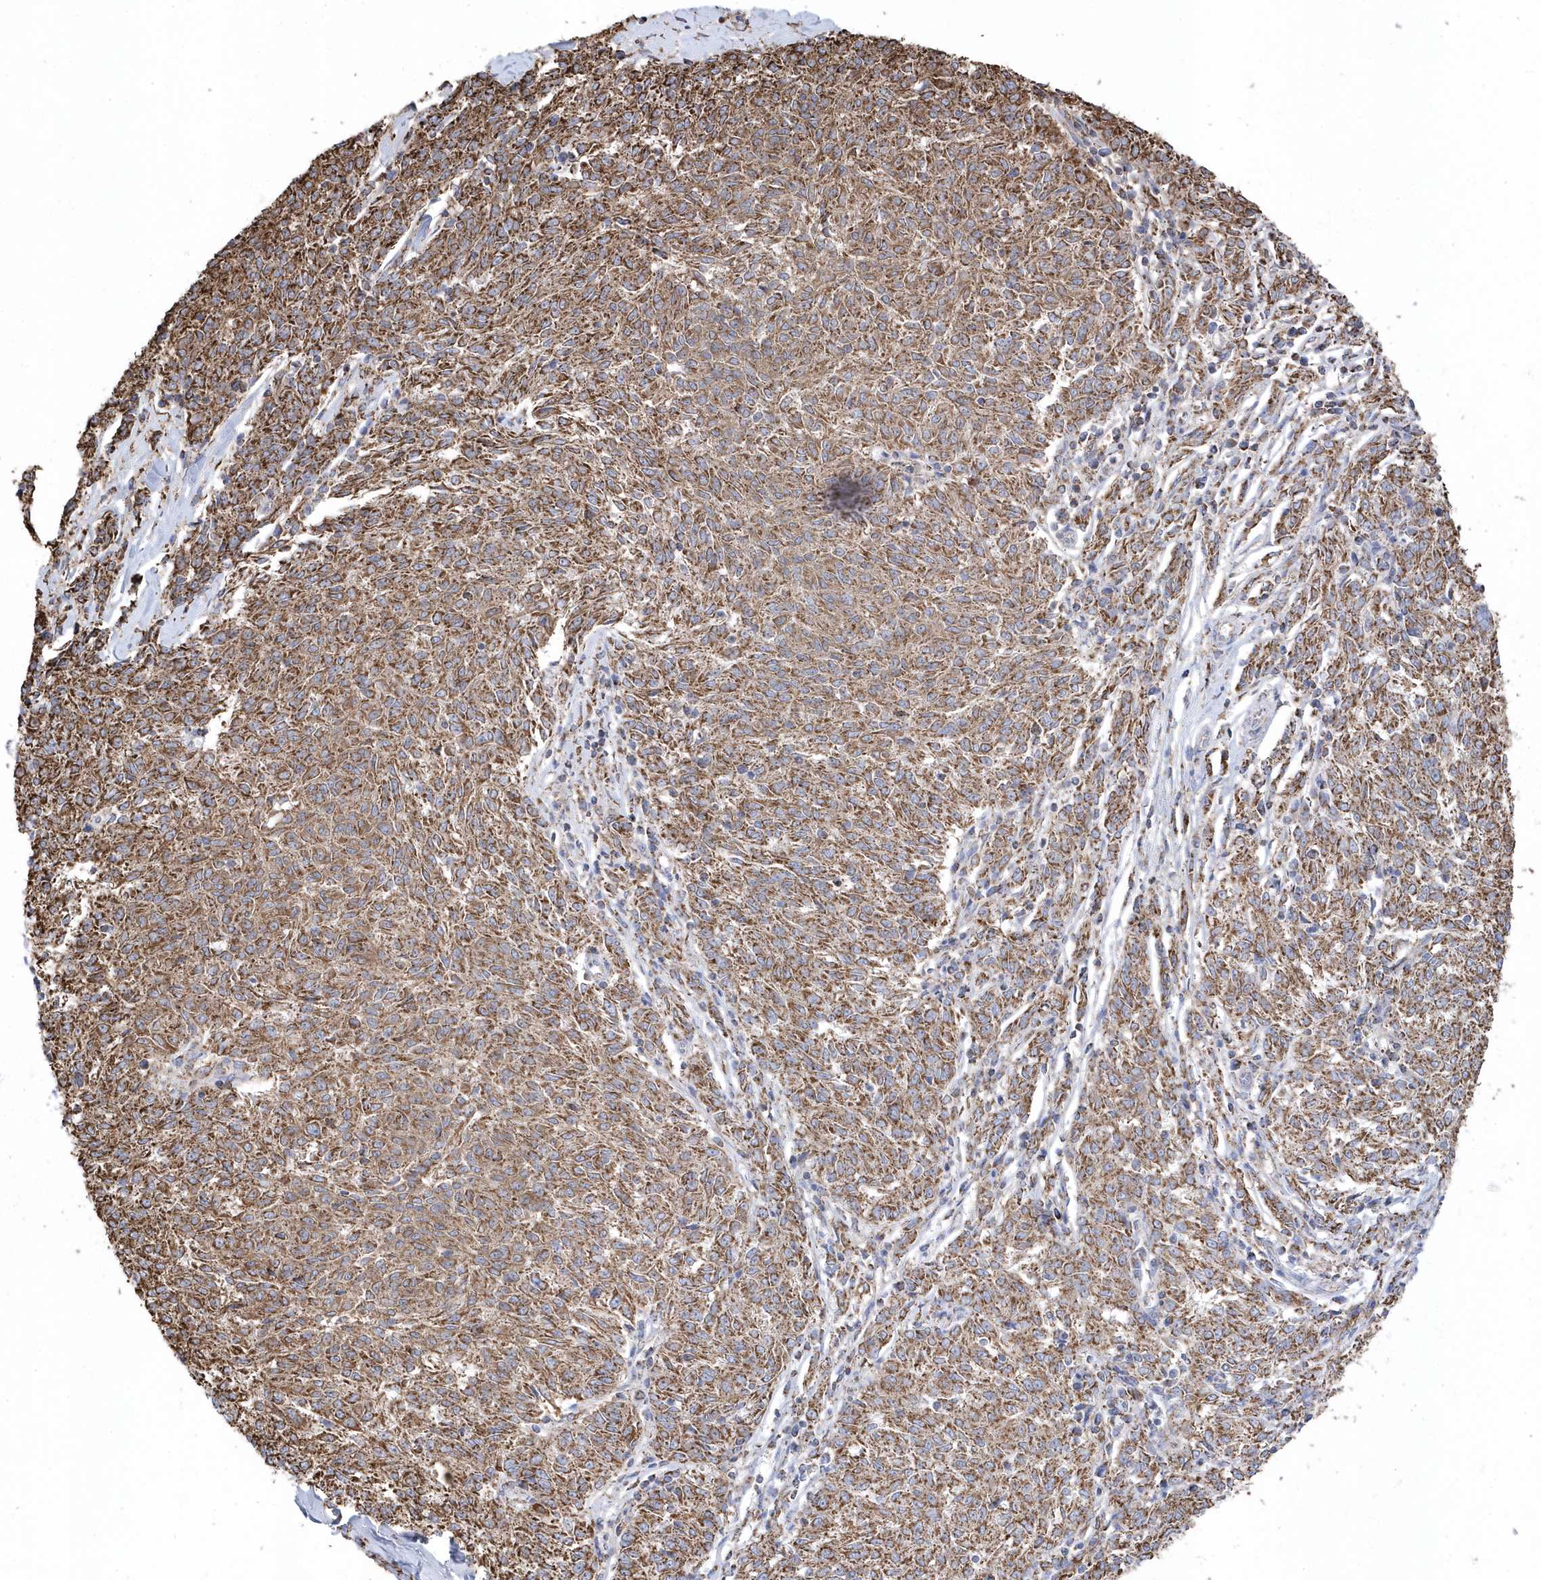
{"staining": {"intensity": "moderate", "quantity": ">75%", "location": "cytoplasmic/membranous"}, "tissue": "melanoma", "cell_type": "Tumor cells", "image_type": "cancer", "snomed": [{"axis": "morphology", "description": "Malignant melanoma, NOS"}, {"axis": "topography", "description": "Skin"}], "caption": "A medium amount of moderate cytoplasmic/membranous positivity is appreciated in about >75% of tumor cells in melanoma tissue.", "gene": "GTPBP8", "patient": {"sex": "female", "age": 72}}